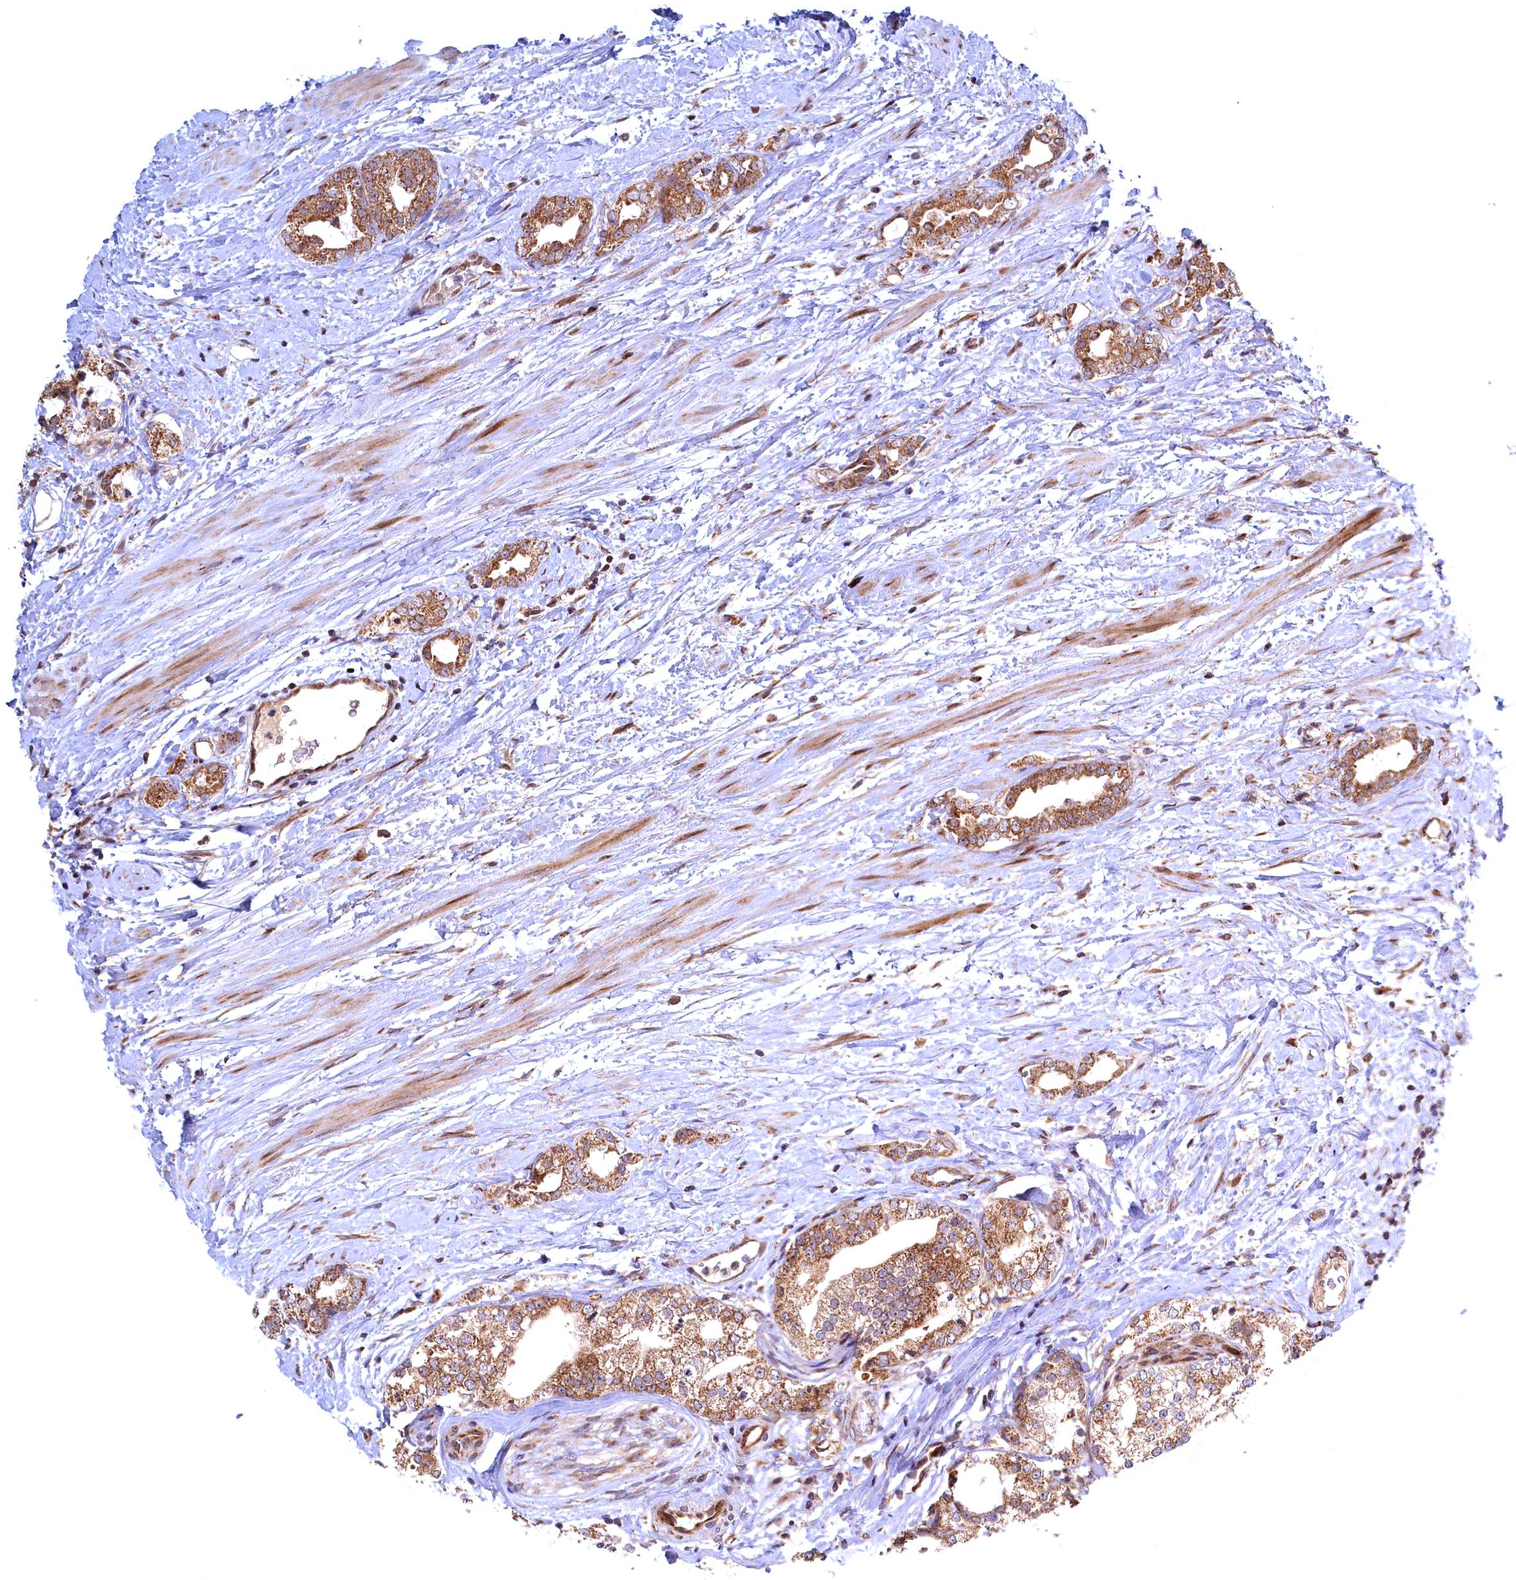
{"staining": {"intensity": "moderate", "quantity": ">75%", "location": "cytoplasmic/membranous"}, "tissue": "prostate cancer", "cell_type": "Tumor cells", "image_type": "cancer", "snomed": [{"axis": "morphology", "description": "Adenocarcinoma, High grade"}, {"axis": "topography", "description": "Prostate"}], "caption": "Brown immunohistochemical staining in adenocarcinoma (high-grade) (prostate) reveals moderate cytoplasmic/membranous positivity in approximately >75% of tumor cells. Immunohistochemistry stains the protein of interest in brown and the nuclei are stained blue.", "gene": "PLA2G10", "patient": {"sex": "male", "age": 64}}